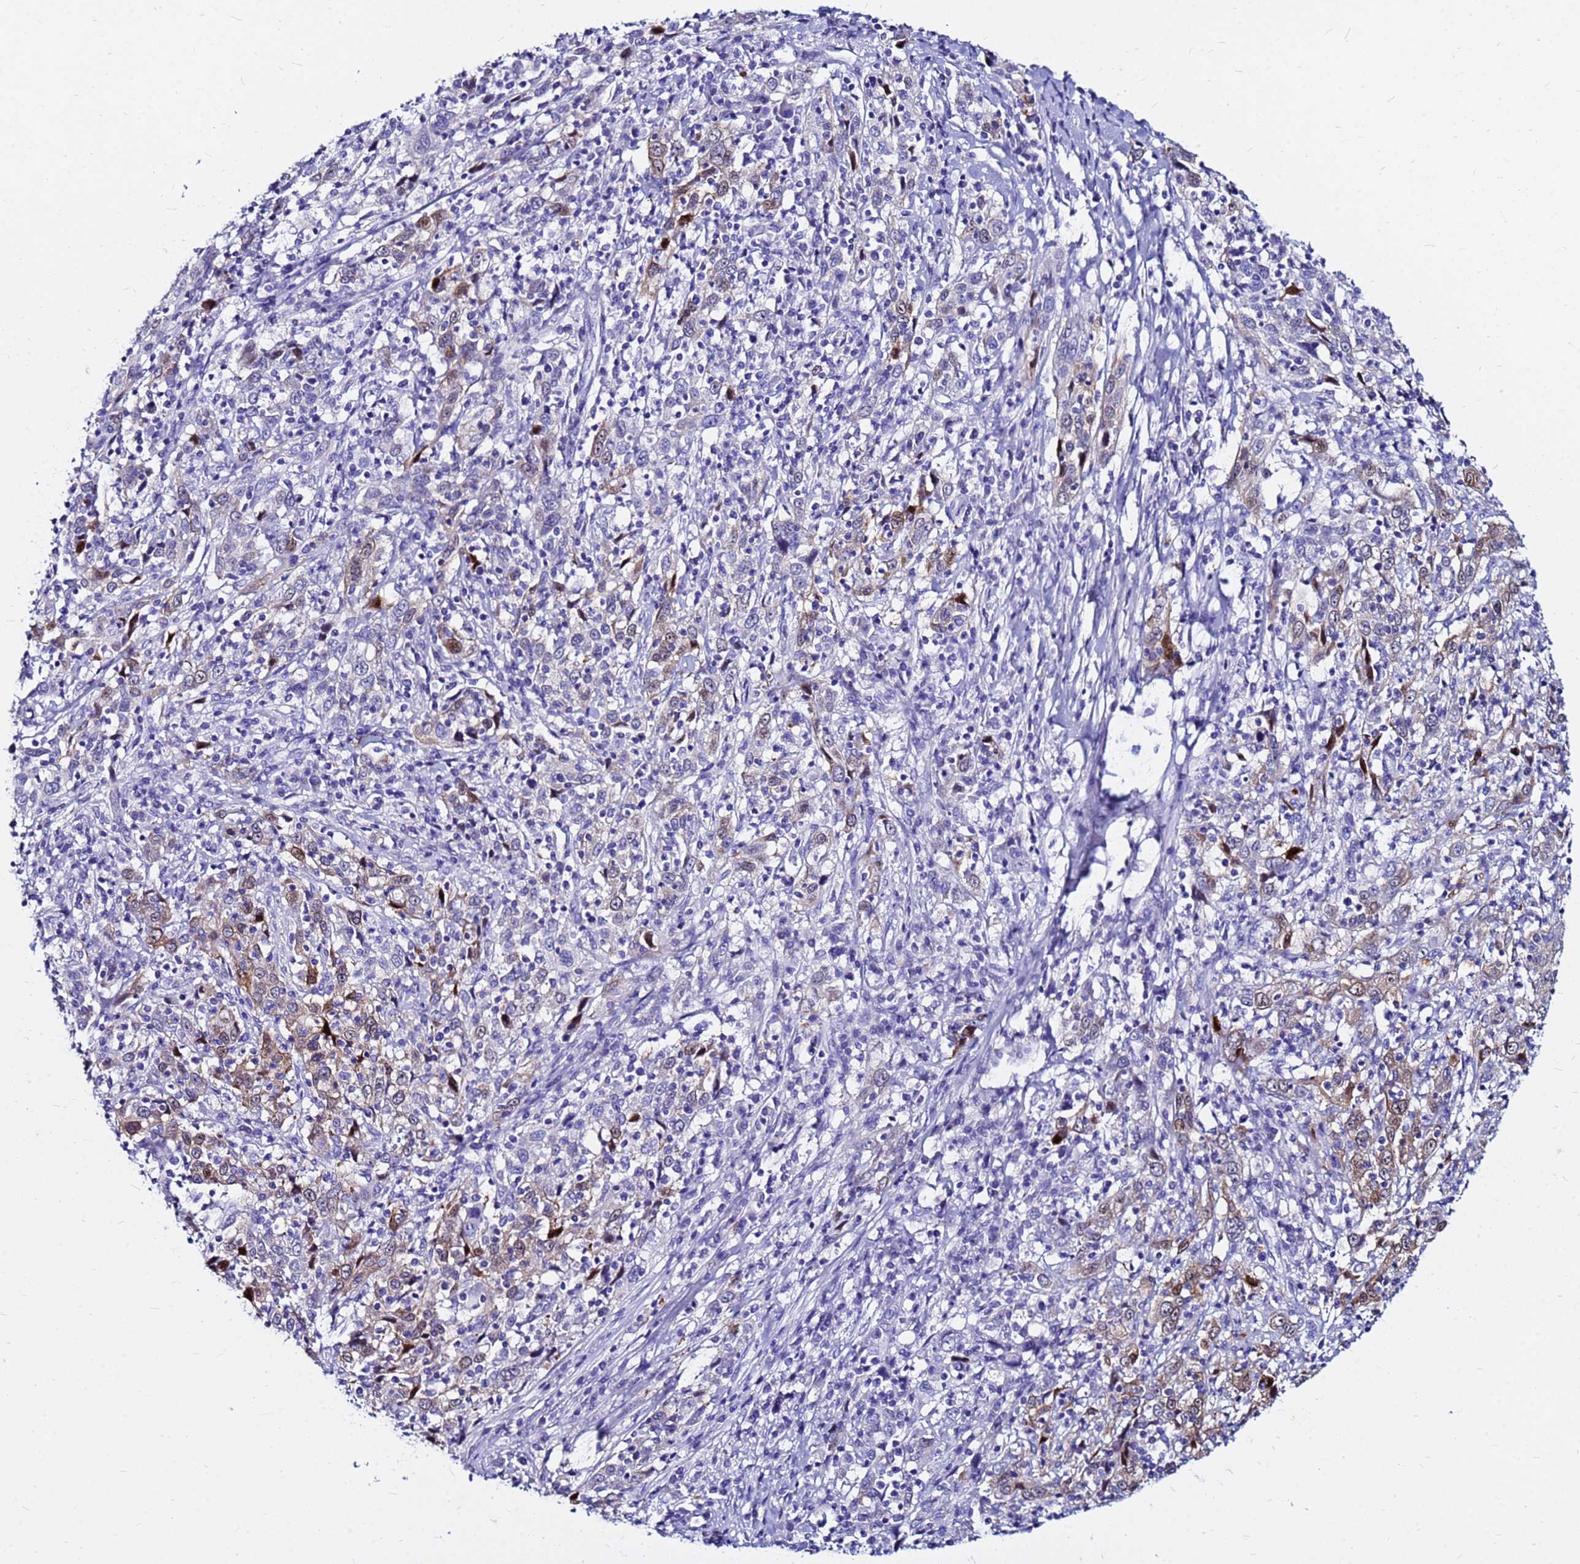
{"staining": {"intensity": "moderate", "quantity": "<25%", "location": "cytoplasmic/membranous"}, "tissue": "cervical cancer", "cell_type": "Tumor cells", "image_type": "cancer", "snomed": [{"axis": "morphology", "description": "Squamous cell carcinoma, NOS"}, {"axis": "topography", "description": "Cervix"}], "caption": "Brown immunohistochemical staining in human cervical cancer (squamous cell carcinoma) demonstrates moderate cytoplasmic/membranous staining in about <25% of tumor cells.", "gene": "PPP1R14C", "patient": {"sex": "female", "age": 46}}